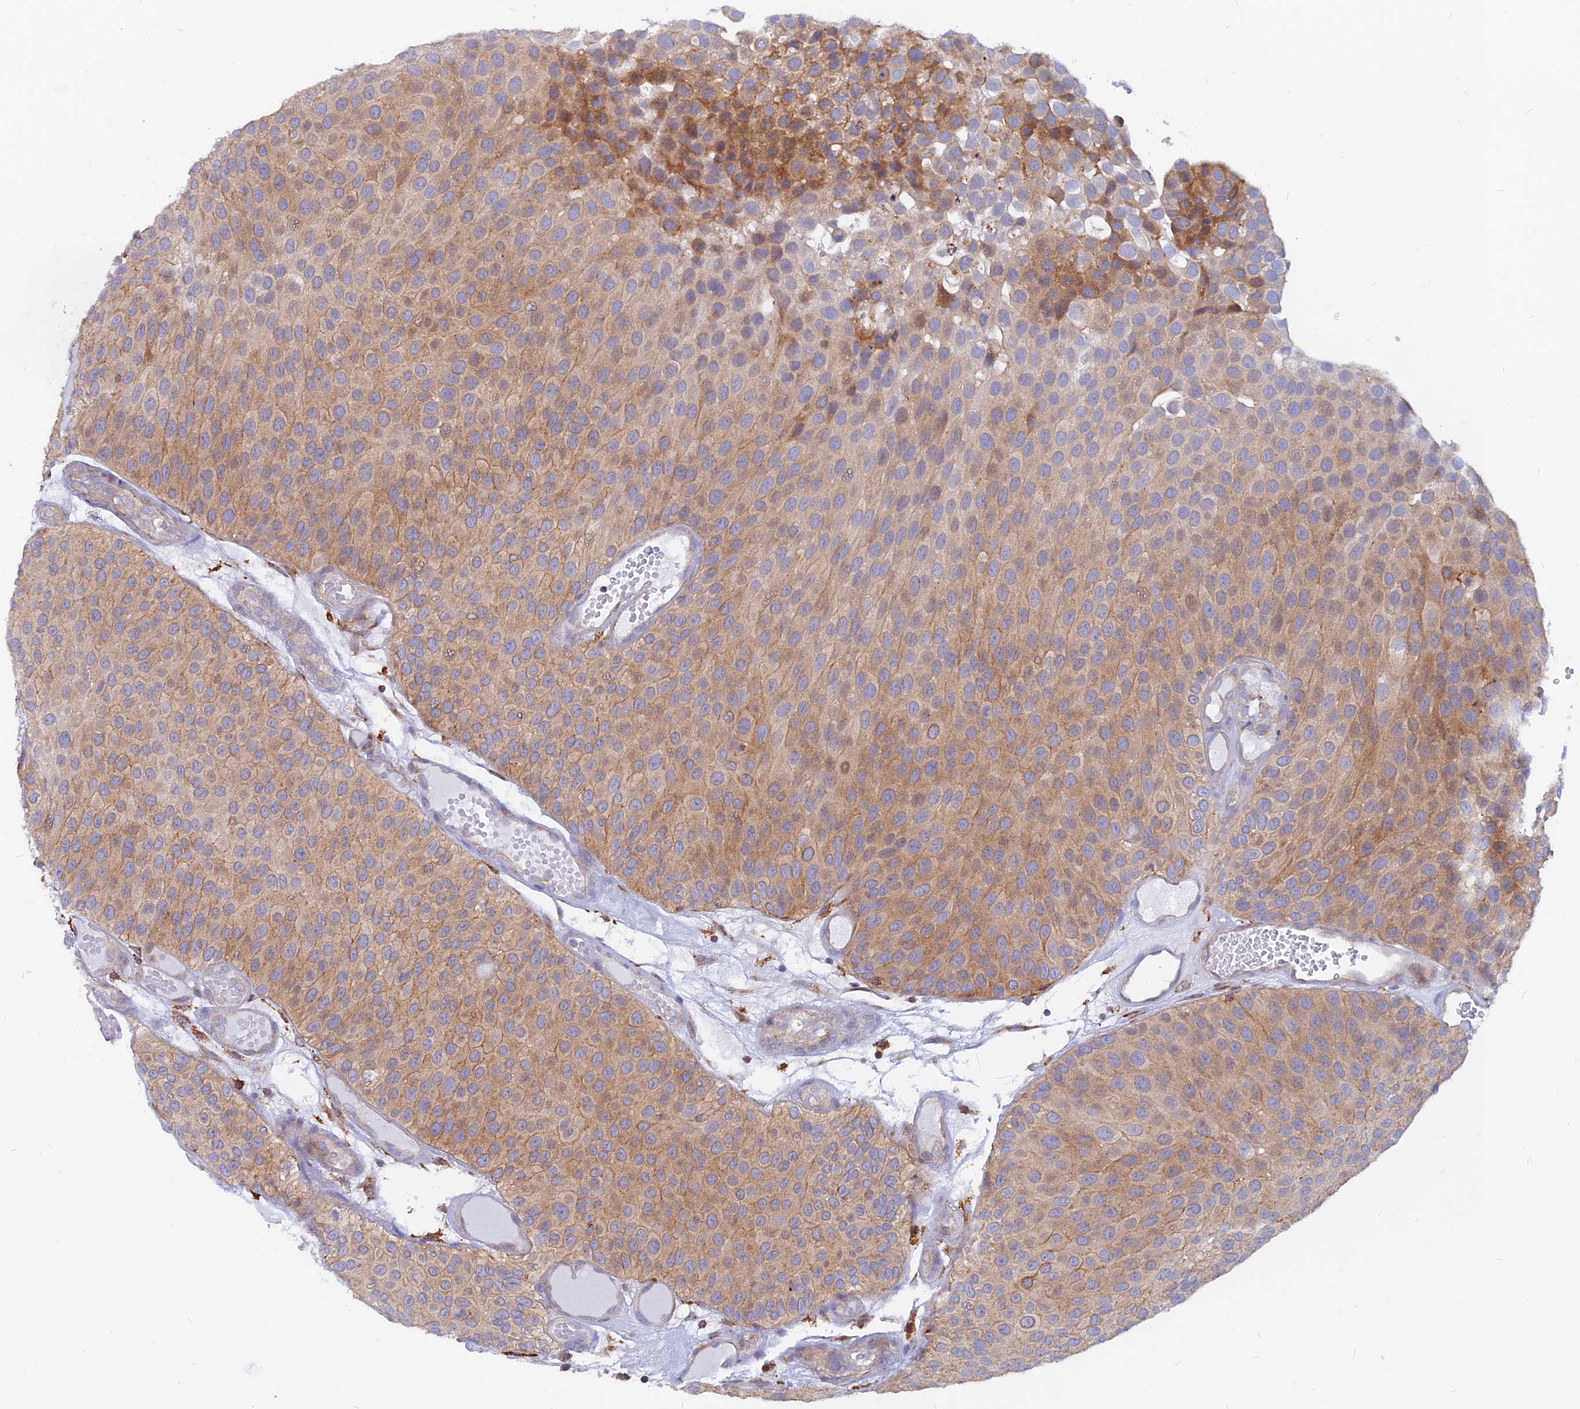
{"staining": {"intensity": "moderate", "quantity": "25%-75%", "location": "cytoplasmic/membranous"}, "tissue": "urothelial cancer", "cell_type": "Tumor cells", "image_type": "cancer", "snomed": [{"axis": "morphology", "description": "Urothelial carcinoma, Low grade"}, {"axis": "topography", "description": "Urinary bladder"}], "caption": "High-magnification brightfield microscopy of urothelial cancer stained with DAB (3,3'-diaminobenzidine) (brown) and counterstained with hematoxylin (blue). tumor cells exhibit moderate cytoplasmic/membranous expression is seen in approximately25%-75% of cells.", "gene": "DNAJC16", "patient": {"sex": "male", "age": 89}}